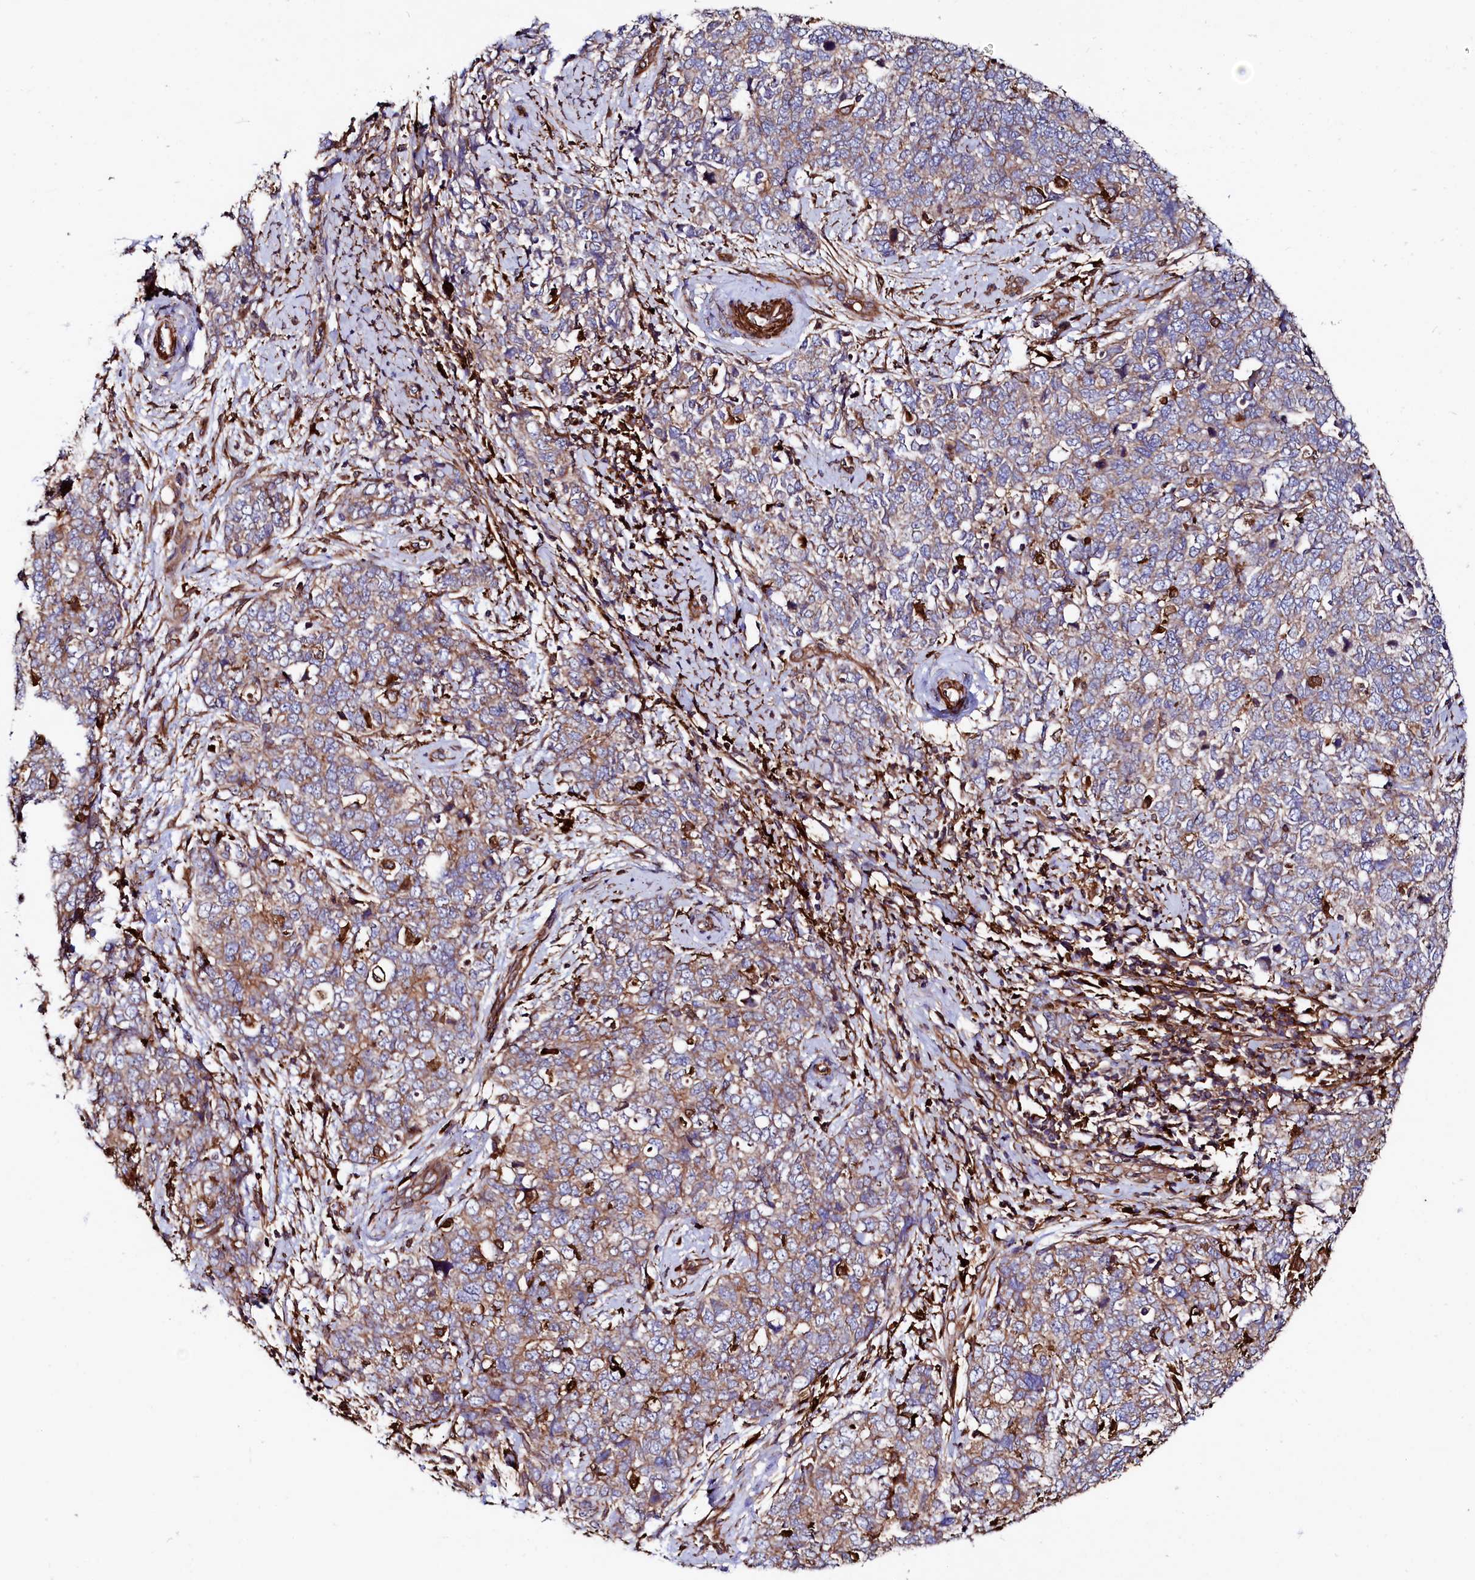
{"staining": {"intensity": "moderate", "quantity": ">75%", "location": "cytoplasmic/membranous"}, "tissue": "cervical cancer", "cell_type": "Tumor cells", "image_type": "cancer", "snomed": [{"axis": "morphology", "description": "Squamous cell carcinoma, NOS"}, {"axis": "topography", "description": "Cervix"}], "caption": "High-power microscopy captured an IHC micrograph of cervical cancer (squamous cell carcinoma), revealing moderate cytoplasmic/membranous positivity in about >75% of tumor cells. Immunohistochemistry stains the protein in brown and the nuclei are stained blue.", "gene": "STAMBPL1", "patient": {"sex": "female", "age": 63}}